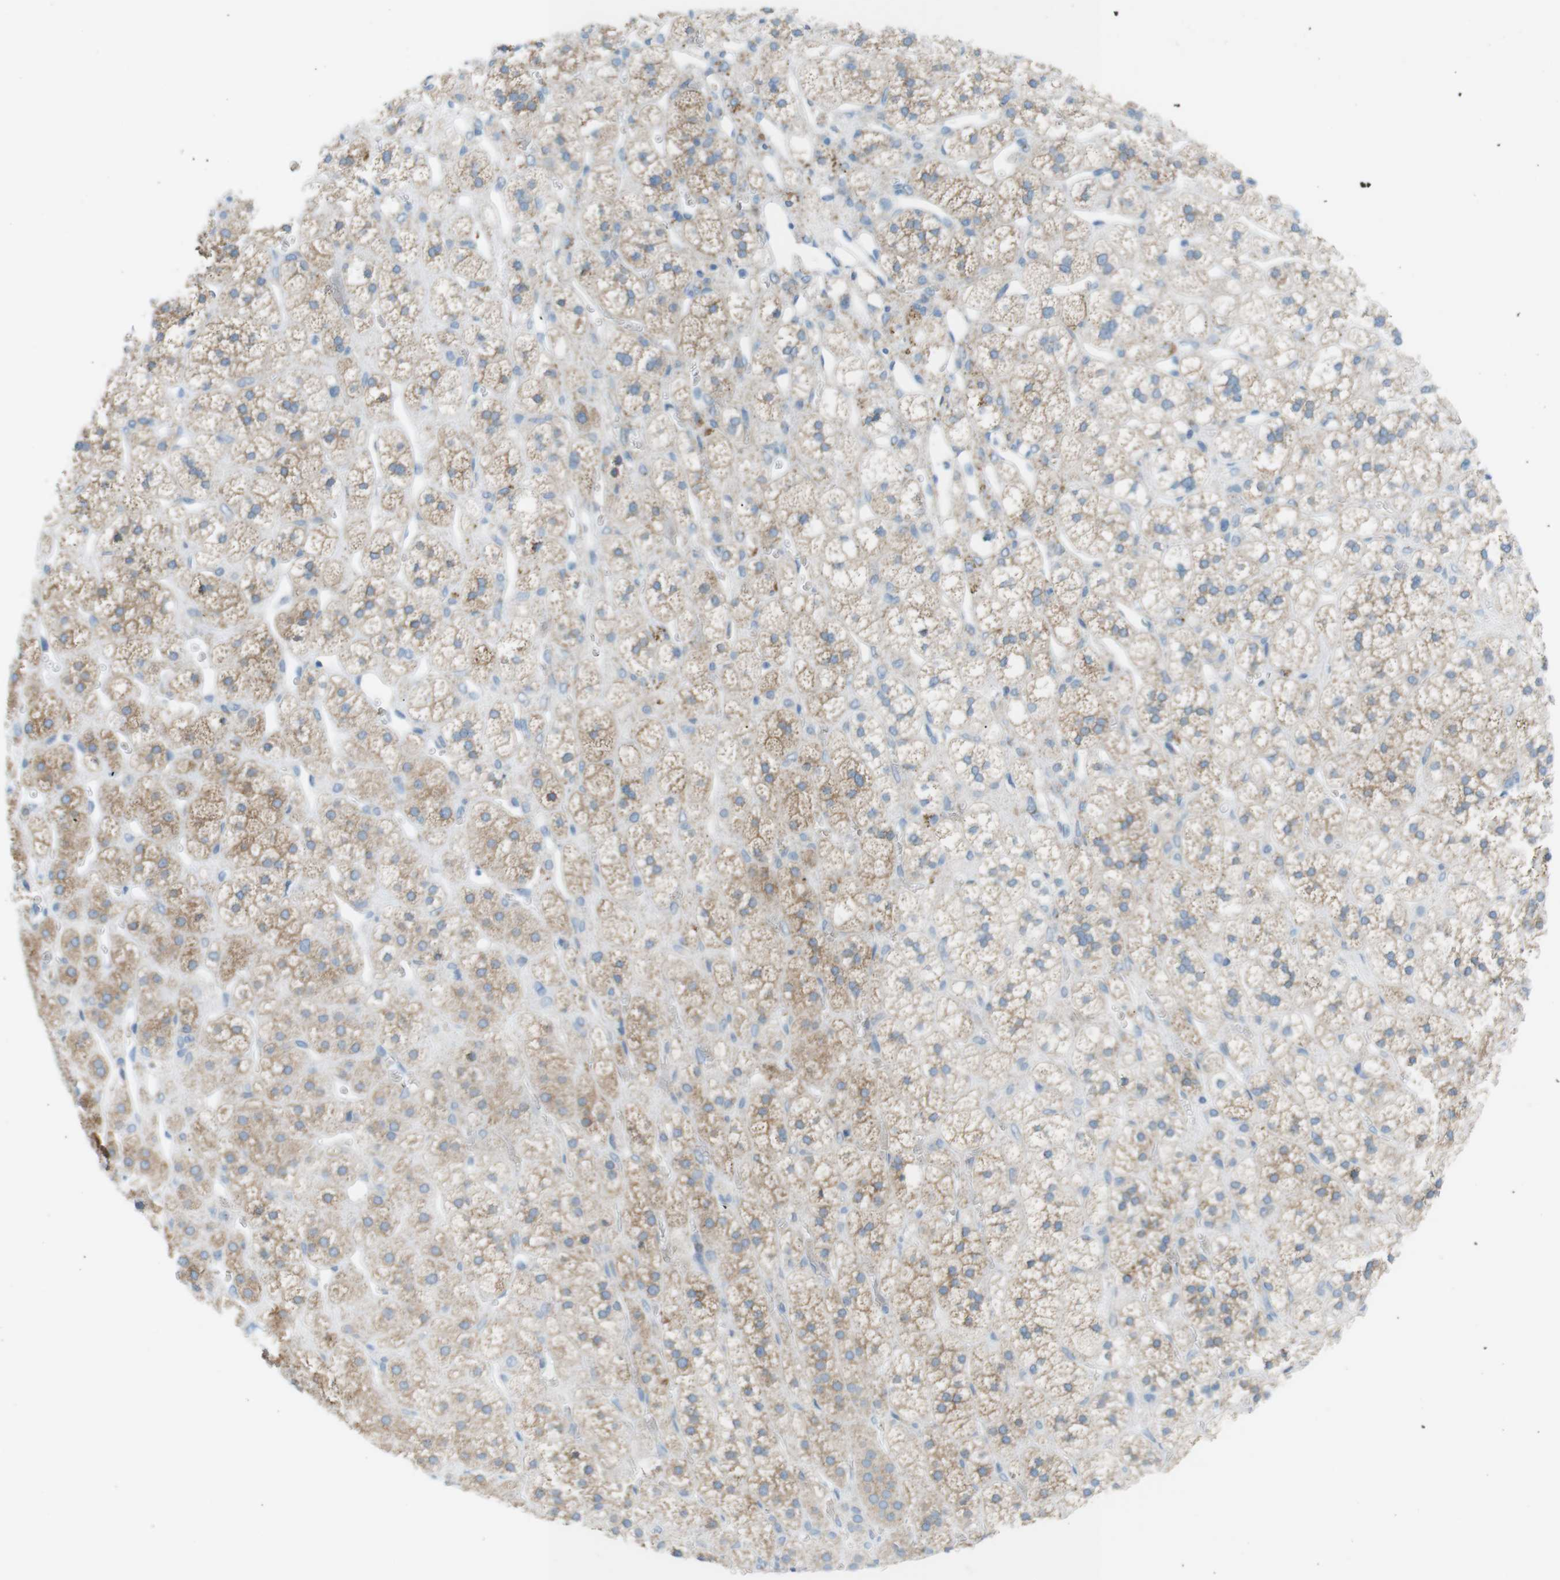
{"staining": {"intensity": "moderate", "quantity": ">75%", "location": "cytoplasmic/membranous"}, "tissue": "adrenal gland", "cell_type": "Glandular cells", "image_type": "normal", "snomed": [{"axis": "morphology", "description": "Normal tissue, NOS"}, {"axis": "topography", "description": "Adrenal gland"}], "caption": "Protein expression analysis of unremarkable human adrenal gland reveals moderate cytoplasmic/membranous positivity in approximately >75% of glandular cells. (Brightfield microscopy of DAB IHC at high magnification).", "gene": "VAMP1", "patient": {"sex": "male", "age": 56}}